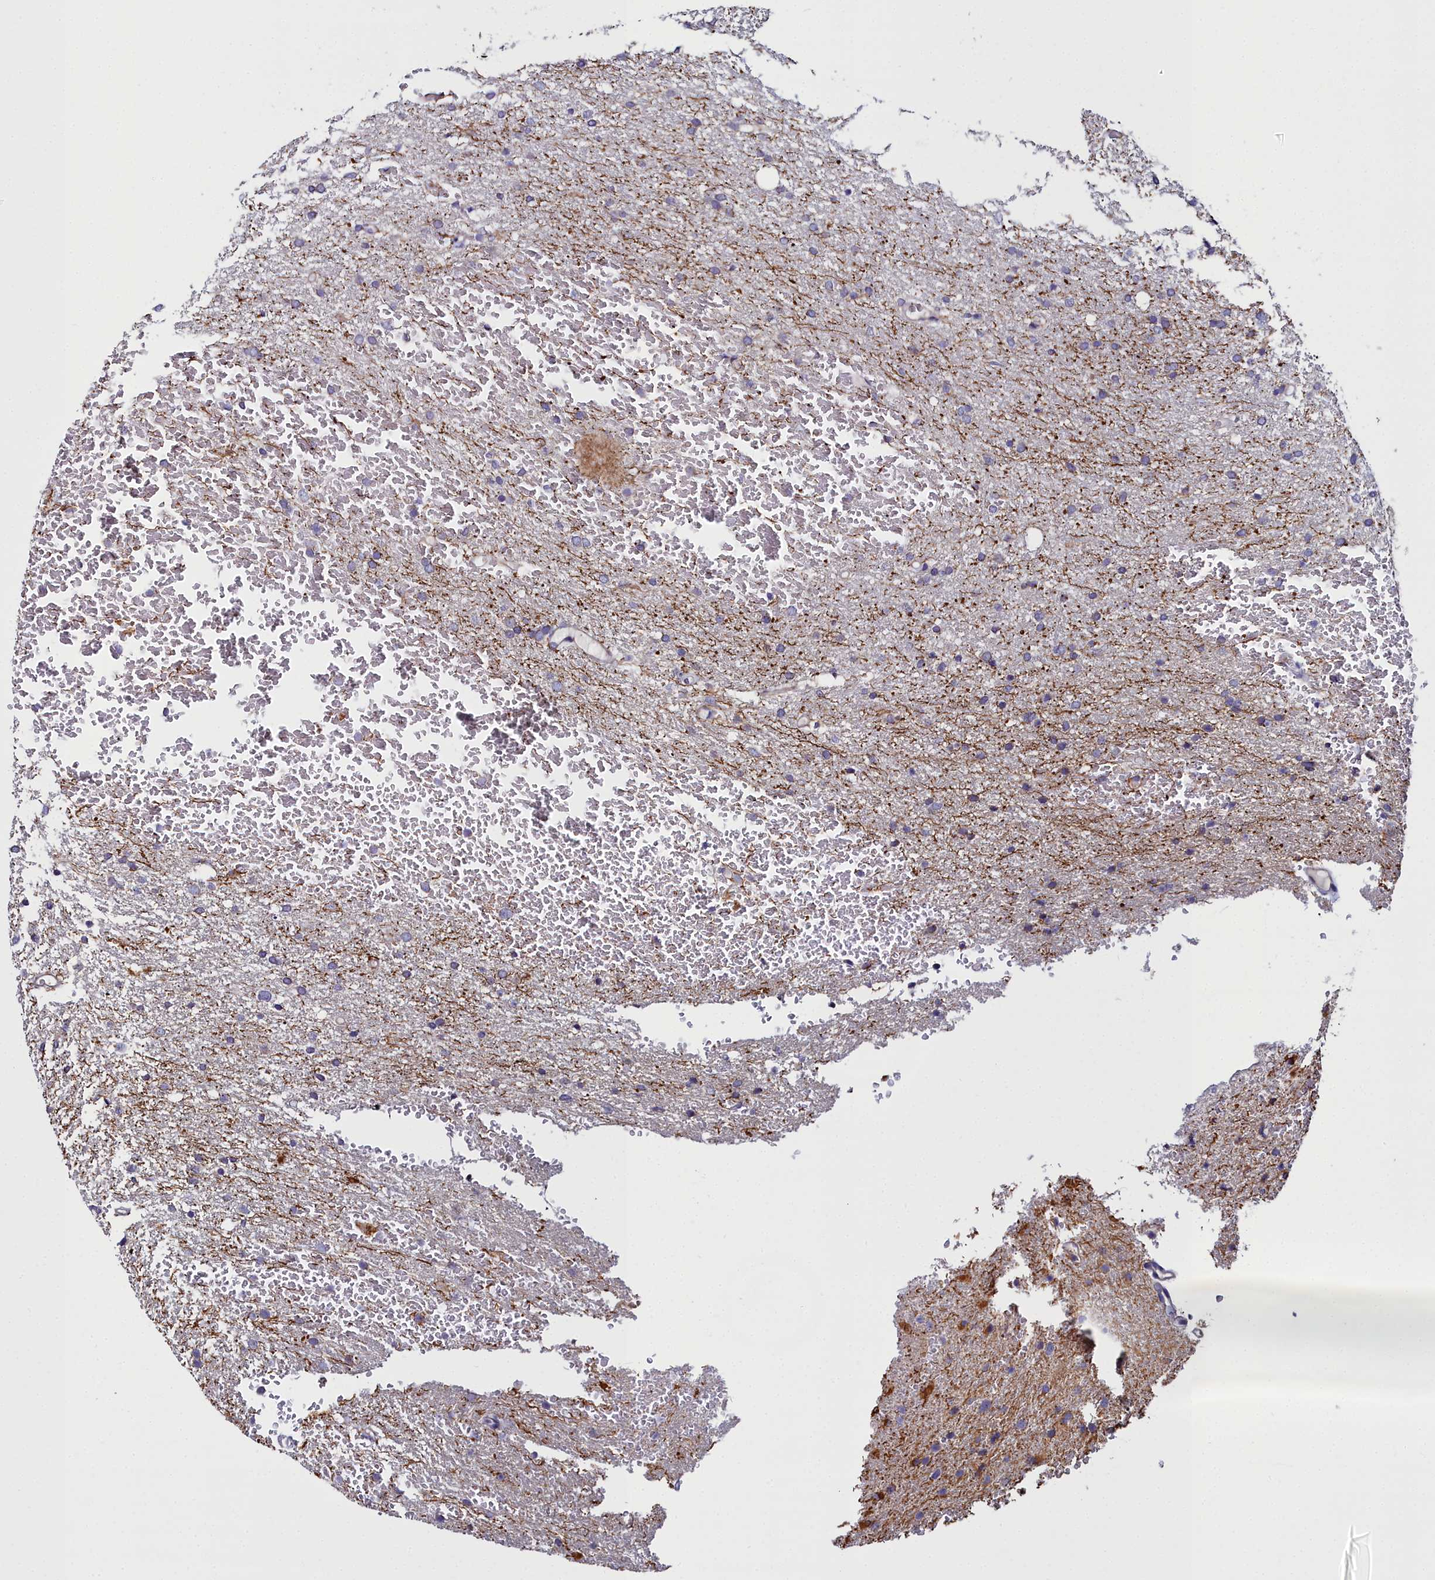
{"staining": {"intensity": "negative", "quantity": "none", "location": "none"}, "tissue": "glioma", "cell_type": "Tumor cells", "image_type": "cancer", "snomed": [{"axis": "morphology", "description": "Glioma, malignant, High grade"}, {"axis": "topography", "description": "Cerebral cortex"}], "caption": "Micrograph shows no significant protein expression in tumor cells of malignant high-grade glioma. Brightfield microscopy of IHC stained with DAB (3,3'-diaminobenzidine) (brown) and hematoxylin (blue), captured at high magnification.", "gene": "FADS3", "patient": {"sex": "female", "age": 36}}